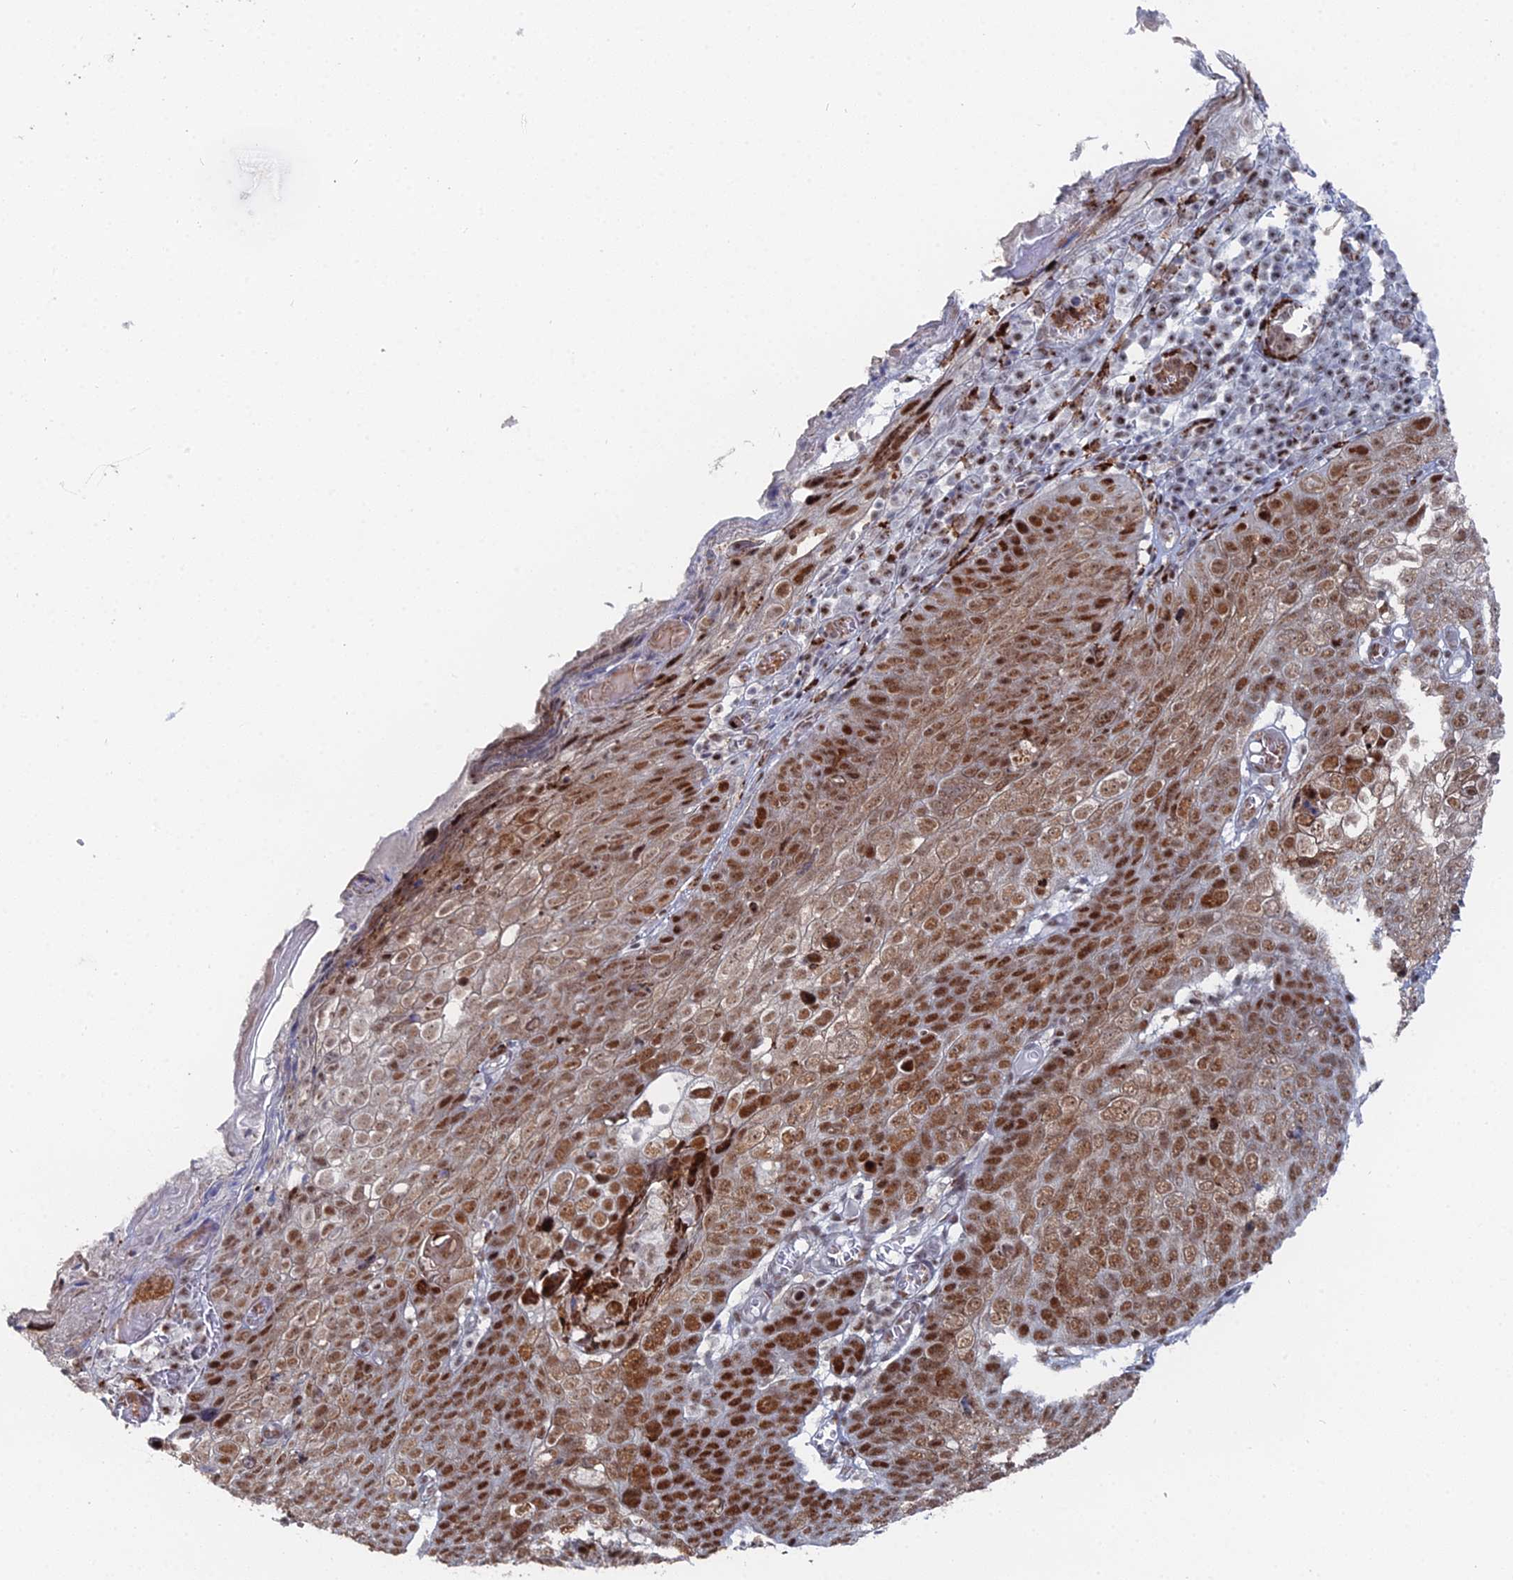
{"staining": {"intensity": "strong", "quantity": ">75%", "location": "nuclear"}, "tissue": "skin cancer", "cell_type": "Tumor cells", "image_type": "cancer", "snomed": [{"axis": "morphology", "description": "Squamous cell carcinoma, NOS"}, {"axis": "topography", "description": "Skin"}], "caption": "Protein positivity by immunohistochemistry shows strong nuclear positivity in approximately >75% of tumor cells in skin squamous cell carcinoma. Using DAB (brown) and hematoxylin (blue) stains, captured at high magnification using brightfield microscopy.", "gene": "GSC2", "patient": {"sex": "male", "age": 71}}